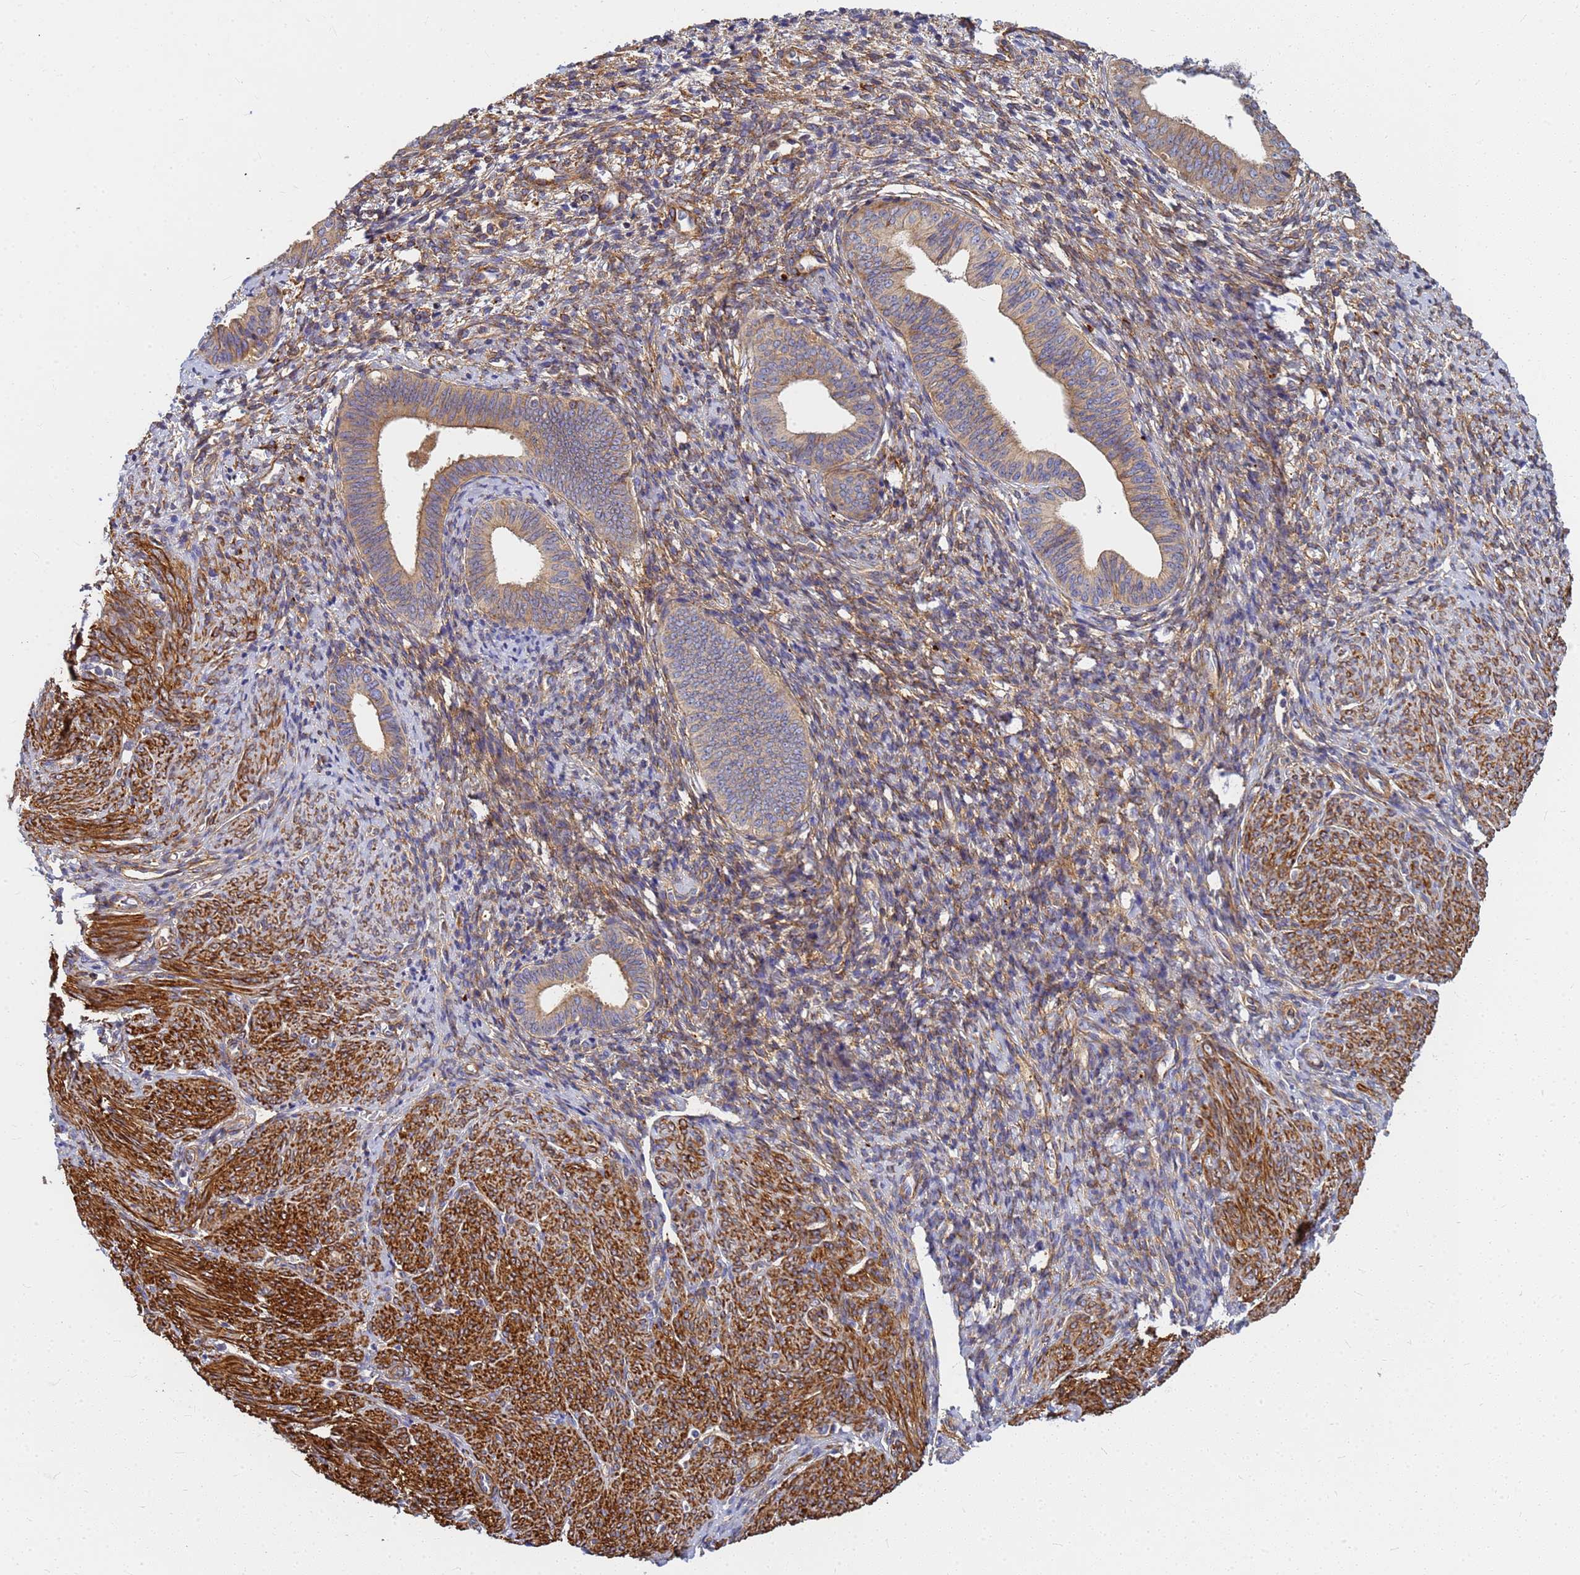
{"staining": {"intensity": "moderate", "quantity": ">75%", "location": "cytoplasmic/membranous"}, "tissue": "endometrial cancer", "cell_type": "Tumor cells", "image_type": "cancer", "snomed": [{"axis": "morphology", "description": "Adenocarcinoma, NOS"}, {"axis": "topography", "description": "Endometrium"}], "caption": "A high-resolution histopathology image shows immunohistochemistry (IHC) staining of endometrial adenocarcinoma, which reveals moderate cytoplasmic/membranous expression in about >75% of tumor cells.", "gene": "C2CD5", "patient": {"sex": "female", "age": 79}}